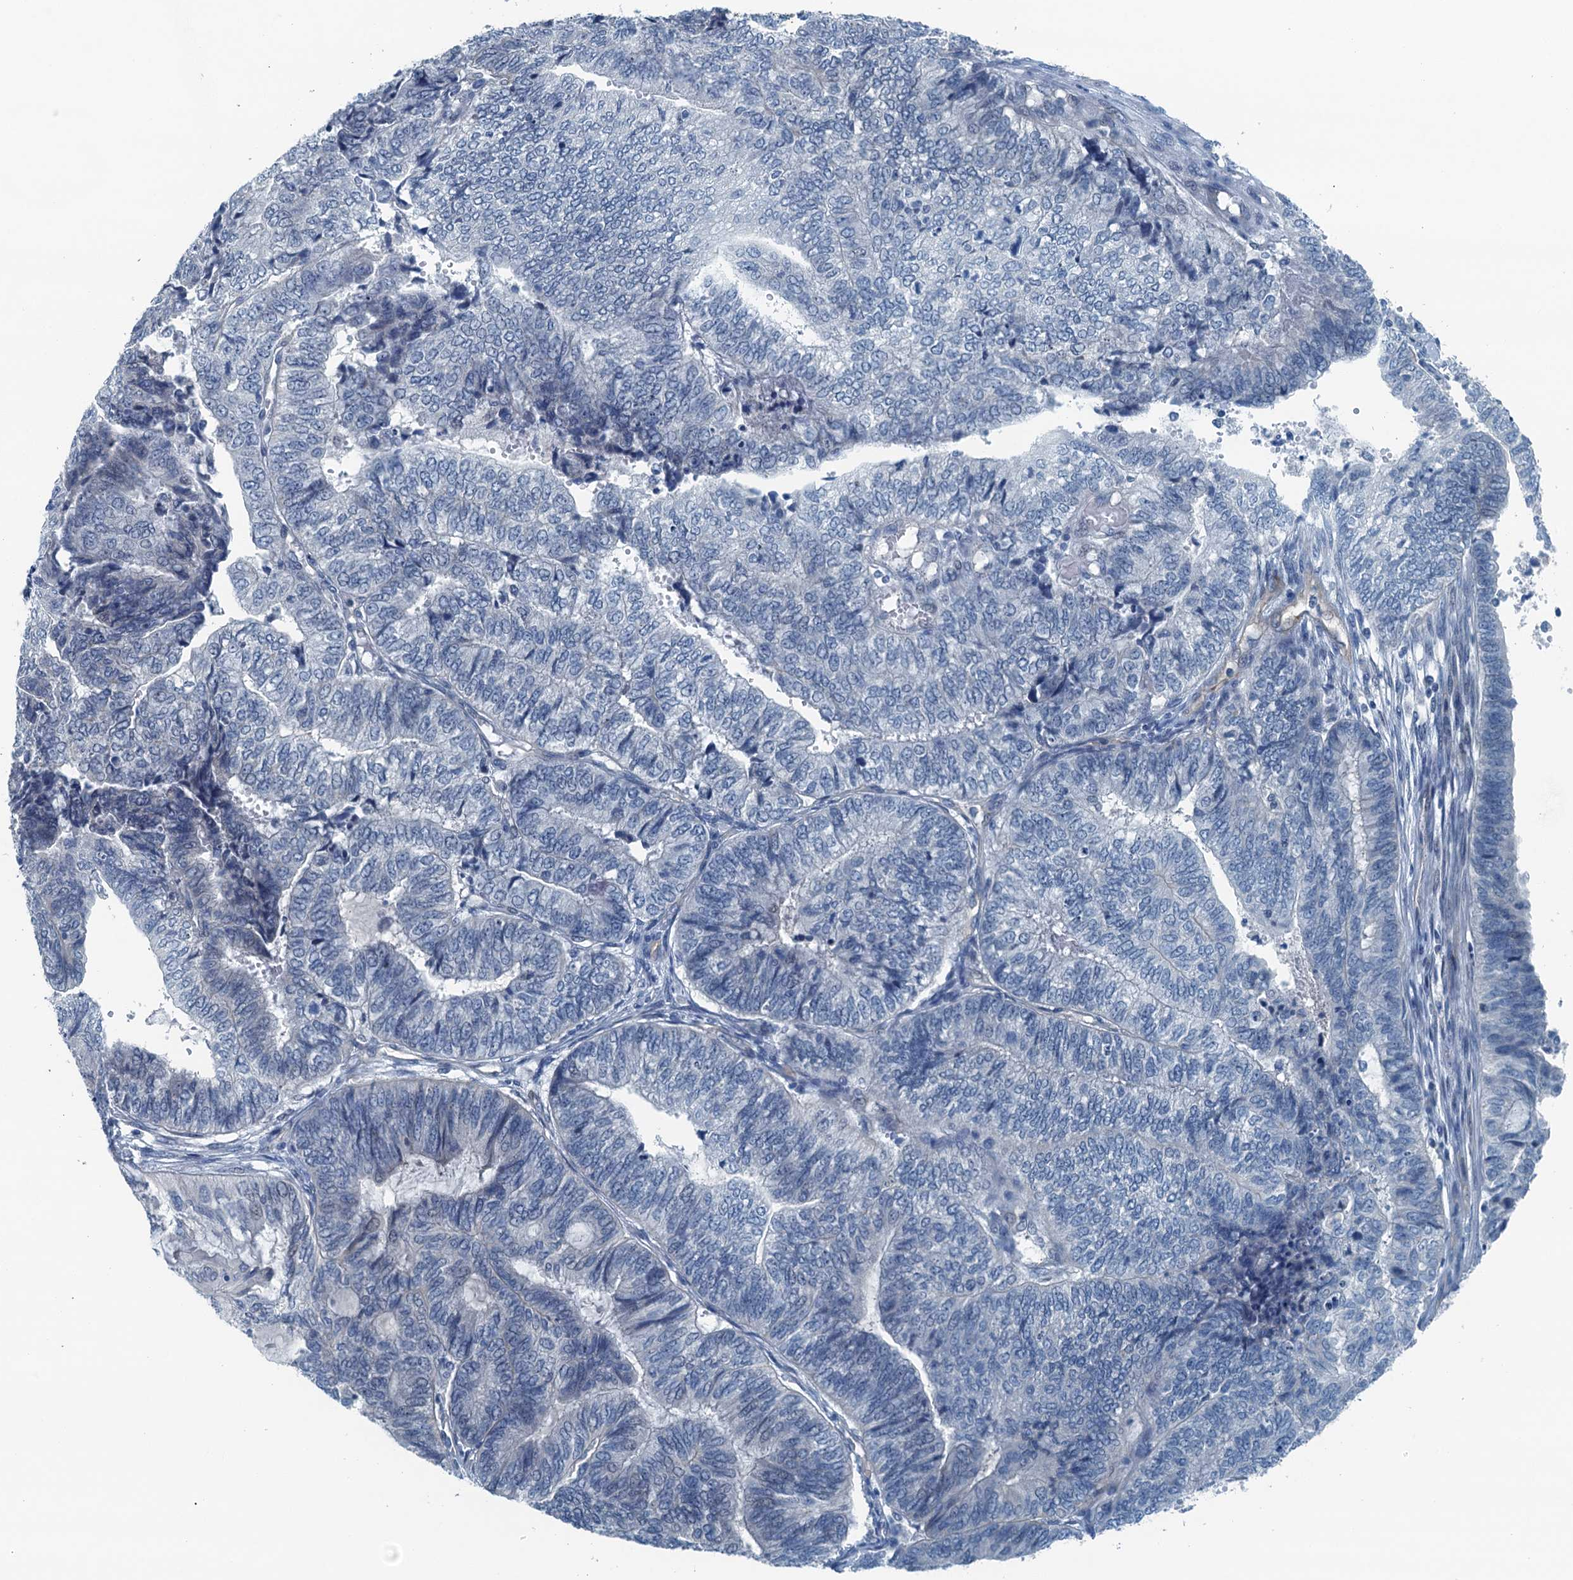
{"staining": {"intensity": "negative", "quantity": "none", "location": "none"}, "tissue": "endometrial cancer", "cell_type": "Tumor cells", "image_type": "cancer", "snomed": [{"axis": "morphology", "description": "Adenocarcinoma, NOS"}, {"axis": "topography", "description": "Uterus"}, {"axis": "topography", "description": "Endometrium"}], "caption": "Tumor cells are negative for brown protein staining in endometrial cancer.", "gene": "GFOD2", "patient": {"sex": "female", "age": 70}}